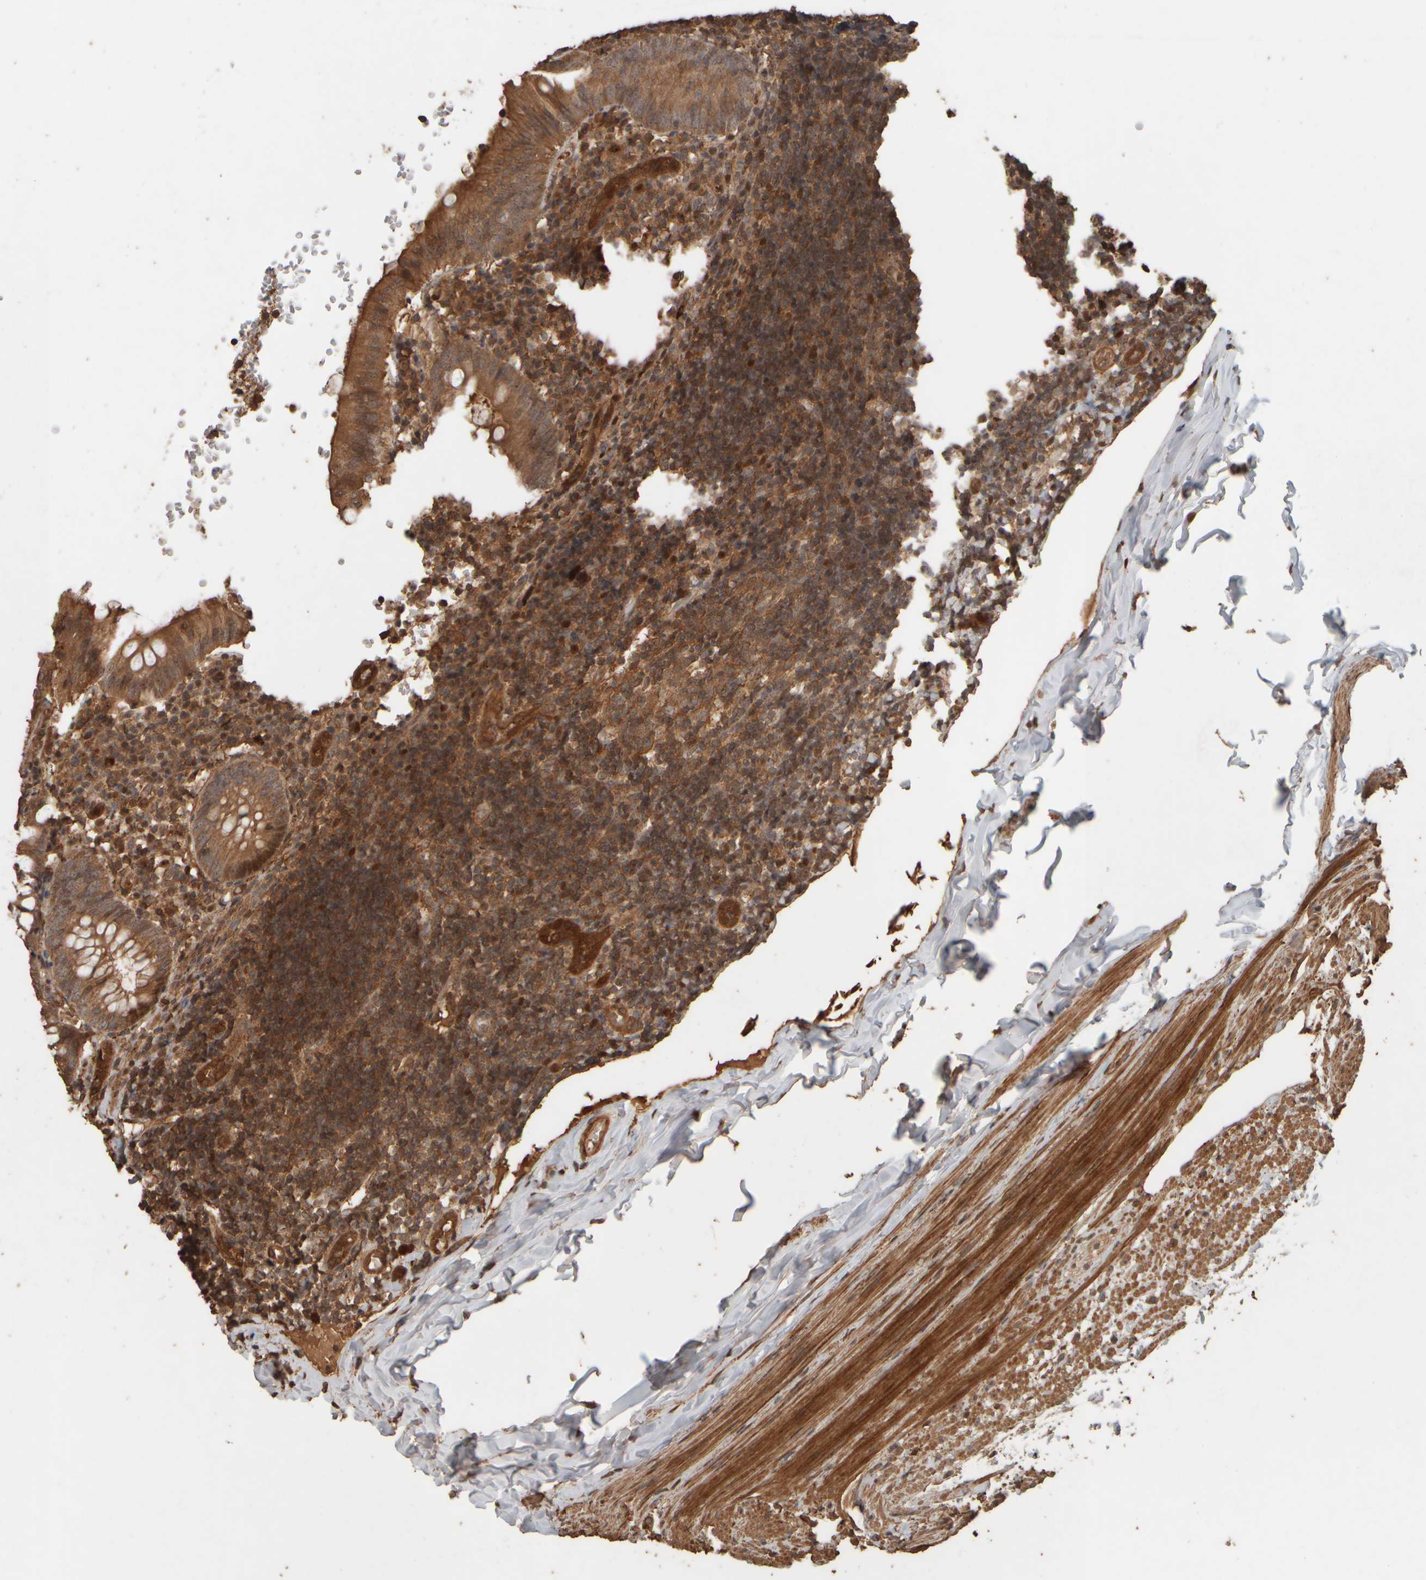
{"staining": {"intensity": "moderate", "quantity": ">75%", "location": "cytoplasmic/membranous,nuclear"}, "tissue": "appendix", "cell_type": "Glandular cells", "image_type": "normal", "snomed": [{"axis": "morphology", "description": "Normal tissue, NOS"}, {"axis": "topography", "description": "Appendix"}], "caption": "Immunohistochemistry (IHC) micrograph of benign human appendix stained for a protein (brown), which shows medium levels of moderate cytoplasmic/membranous,nuclear positivity in about >75% of glandular cells.", "gene": "SPHK1", "patient": {"sex": "male", "age": 8}}